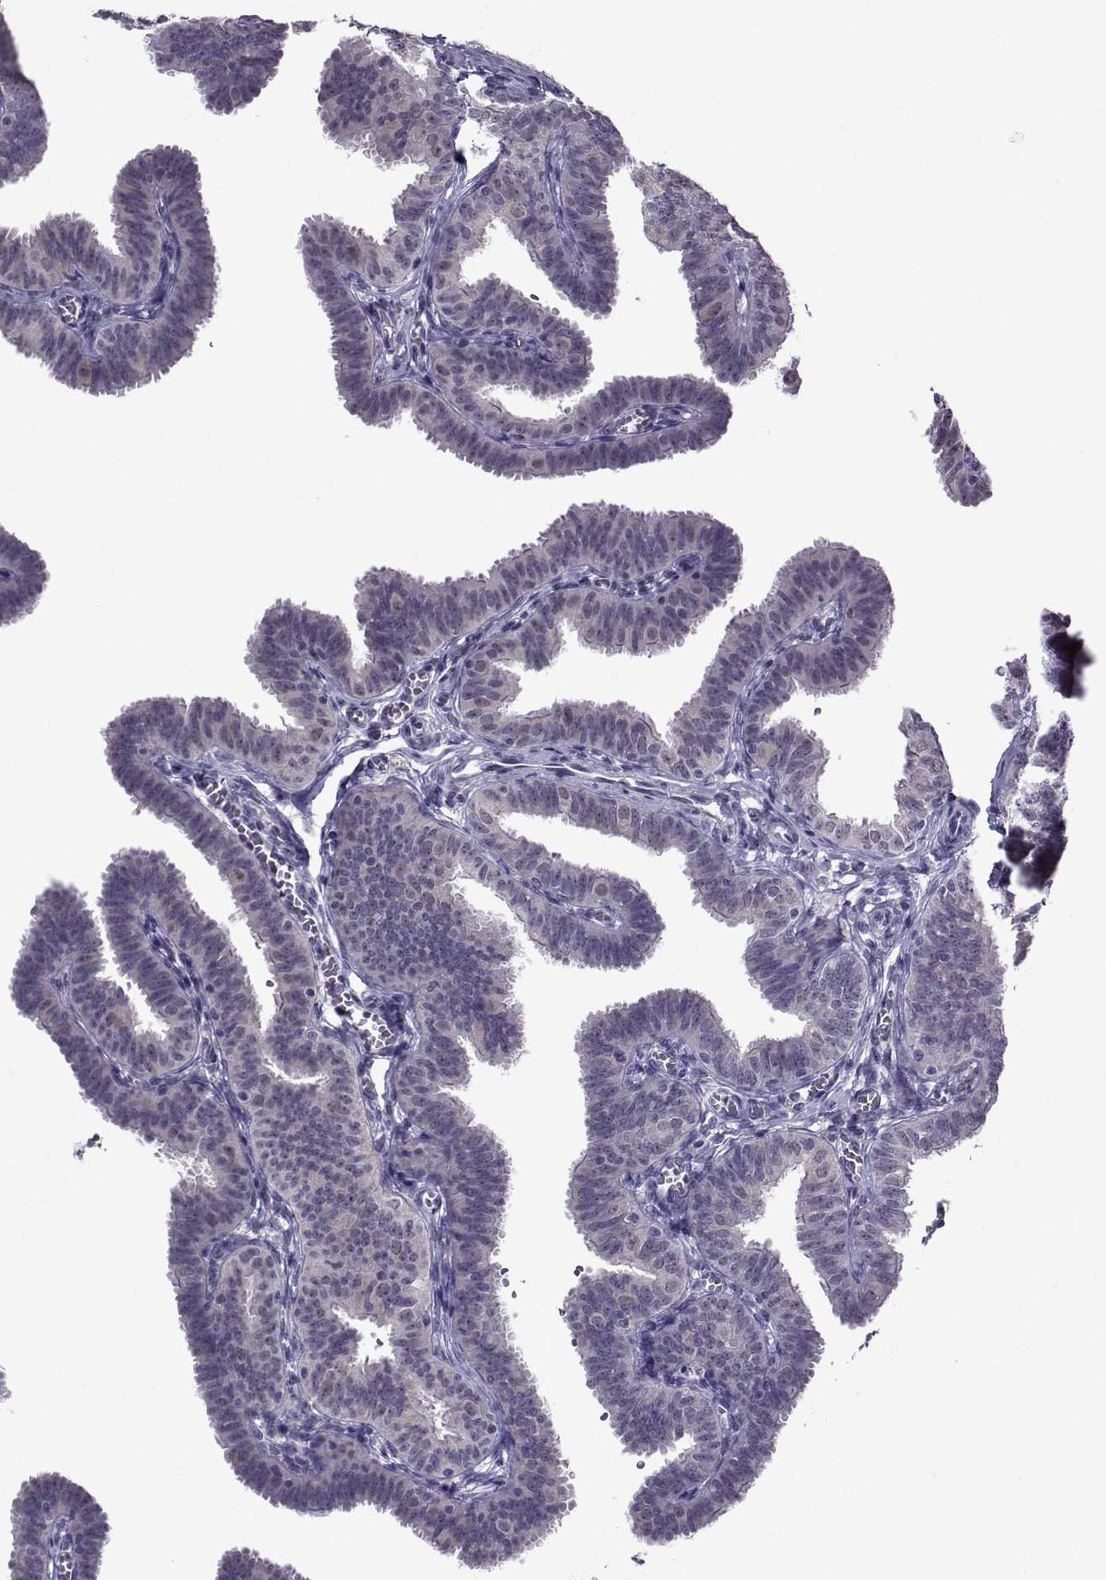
{"staining": {"intensity": "moderate", "quantity": "<25%", "location": "cytoplasmic/membranous"}, "tissue": "fallopian tube", "cell_type": "Glandular cells", "image_type": "normal", "snomed": [{"axis": "morphology", "description": "Normal tissue, NOS"}, {"axis": "topography", "description": "Fallopian tube"}], "caption": "Immunohistochemistry (IHC) (DAB (3,3'-diaminobenzidine)) staining of benign fallopian tube shows moderate cytoplasmic/membranous protein staining in approximately <25% of glandular cells.", "gene": "DDX20", "patient": {"sex": "female", "age": 25}}